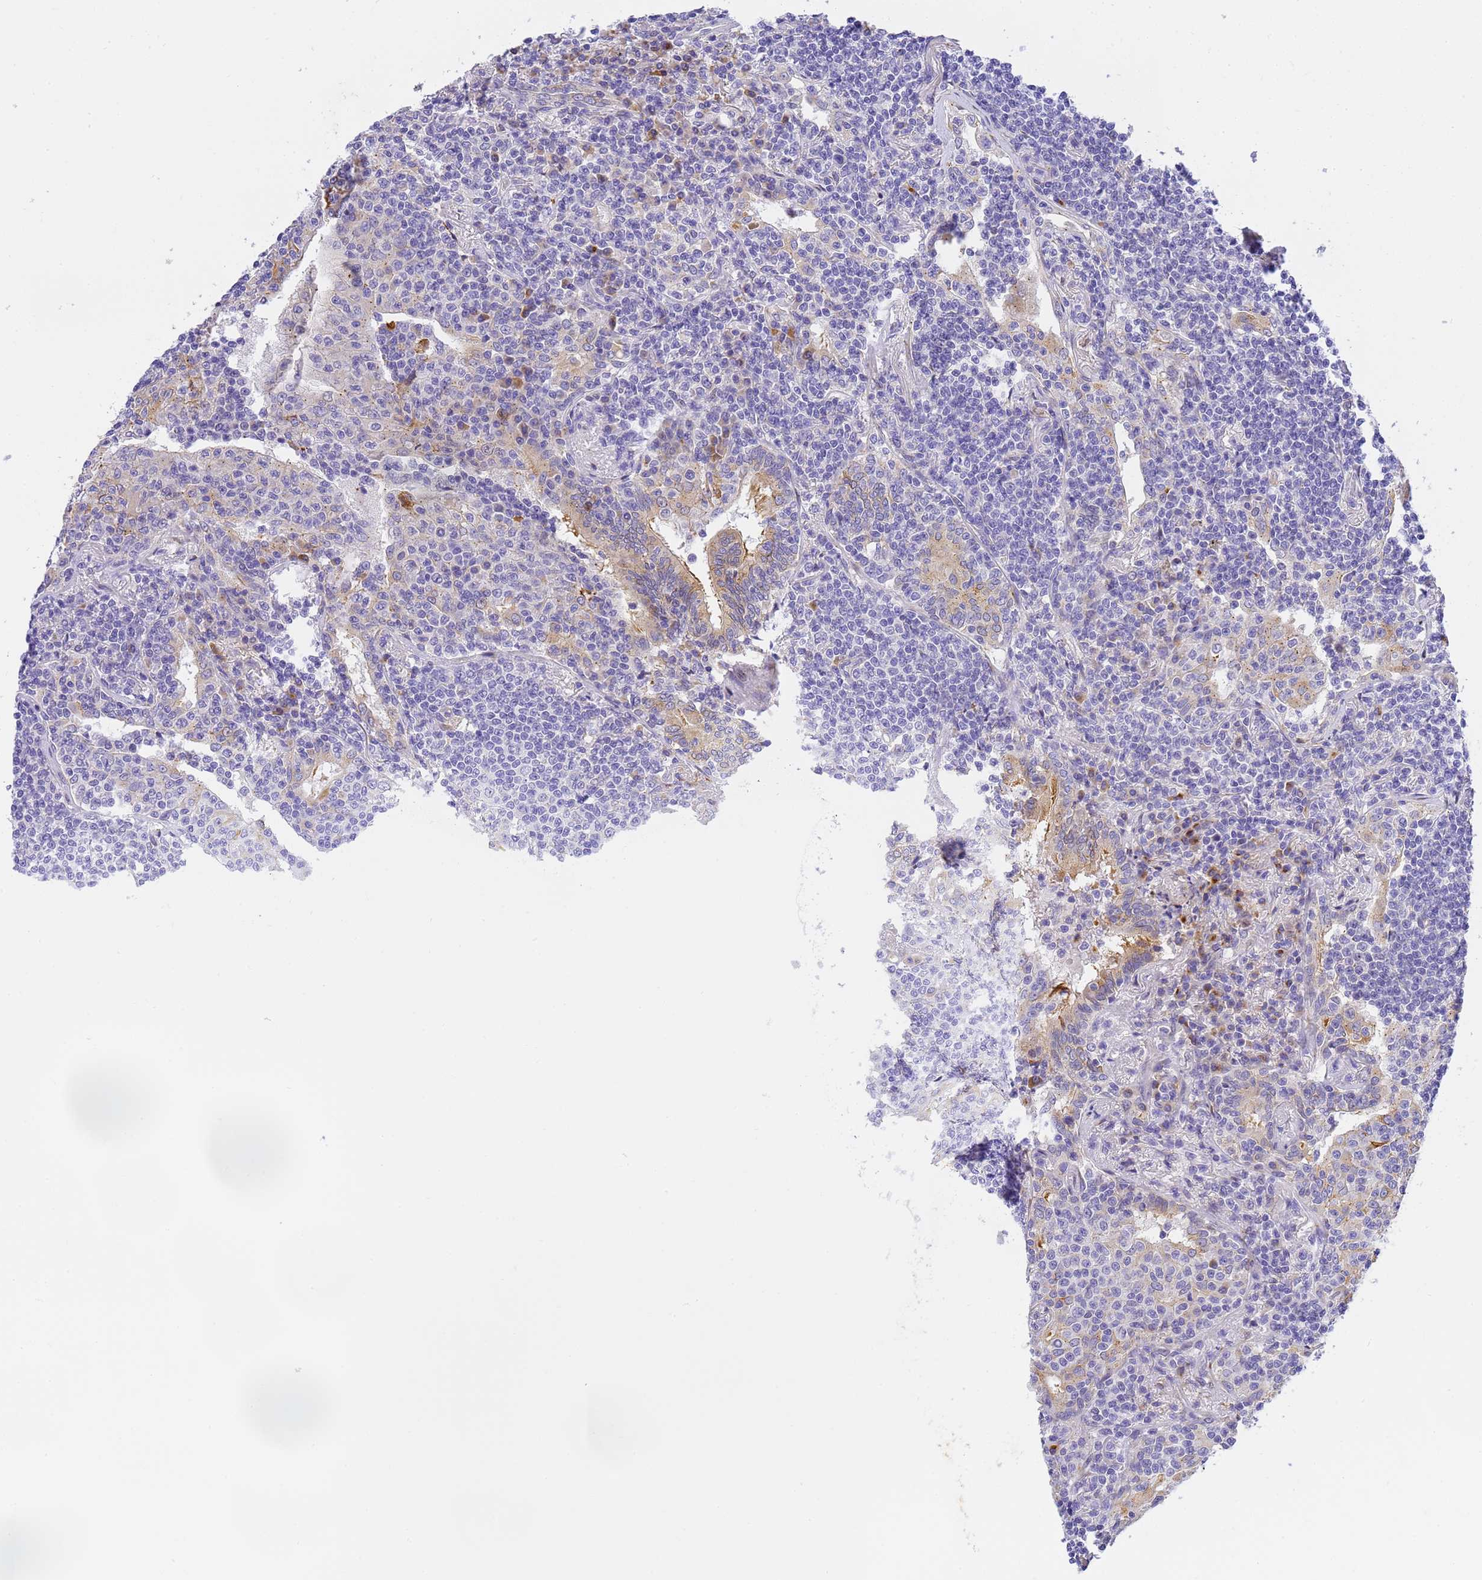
{"staining": {"intensity": "negative", "quantity": "none", "location": "none"}, "tissue": "lymphoma", "cell_type": "Tumor cells", "image_type": "cancer", "snomed": [{"axis": "morphology", "description": "Malignant lymphoma, non-Hodgkin's type, Low grade"}, {"axis": "topography", "description": "Lung"}], "caption": "Photomicrograph shows no significant protein expression in tumor cells of low-grade malignant lymphoma, non-Hodgkin's type.", "gene": "RHBDD3", "patient": {"sex": "female", "age": 71}}